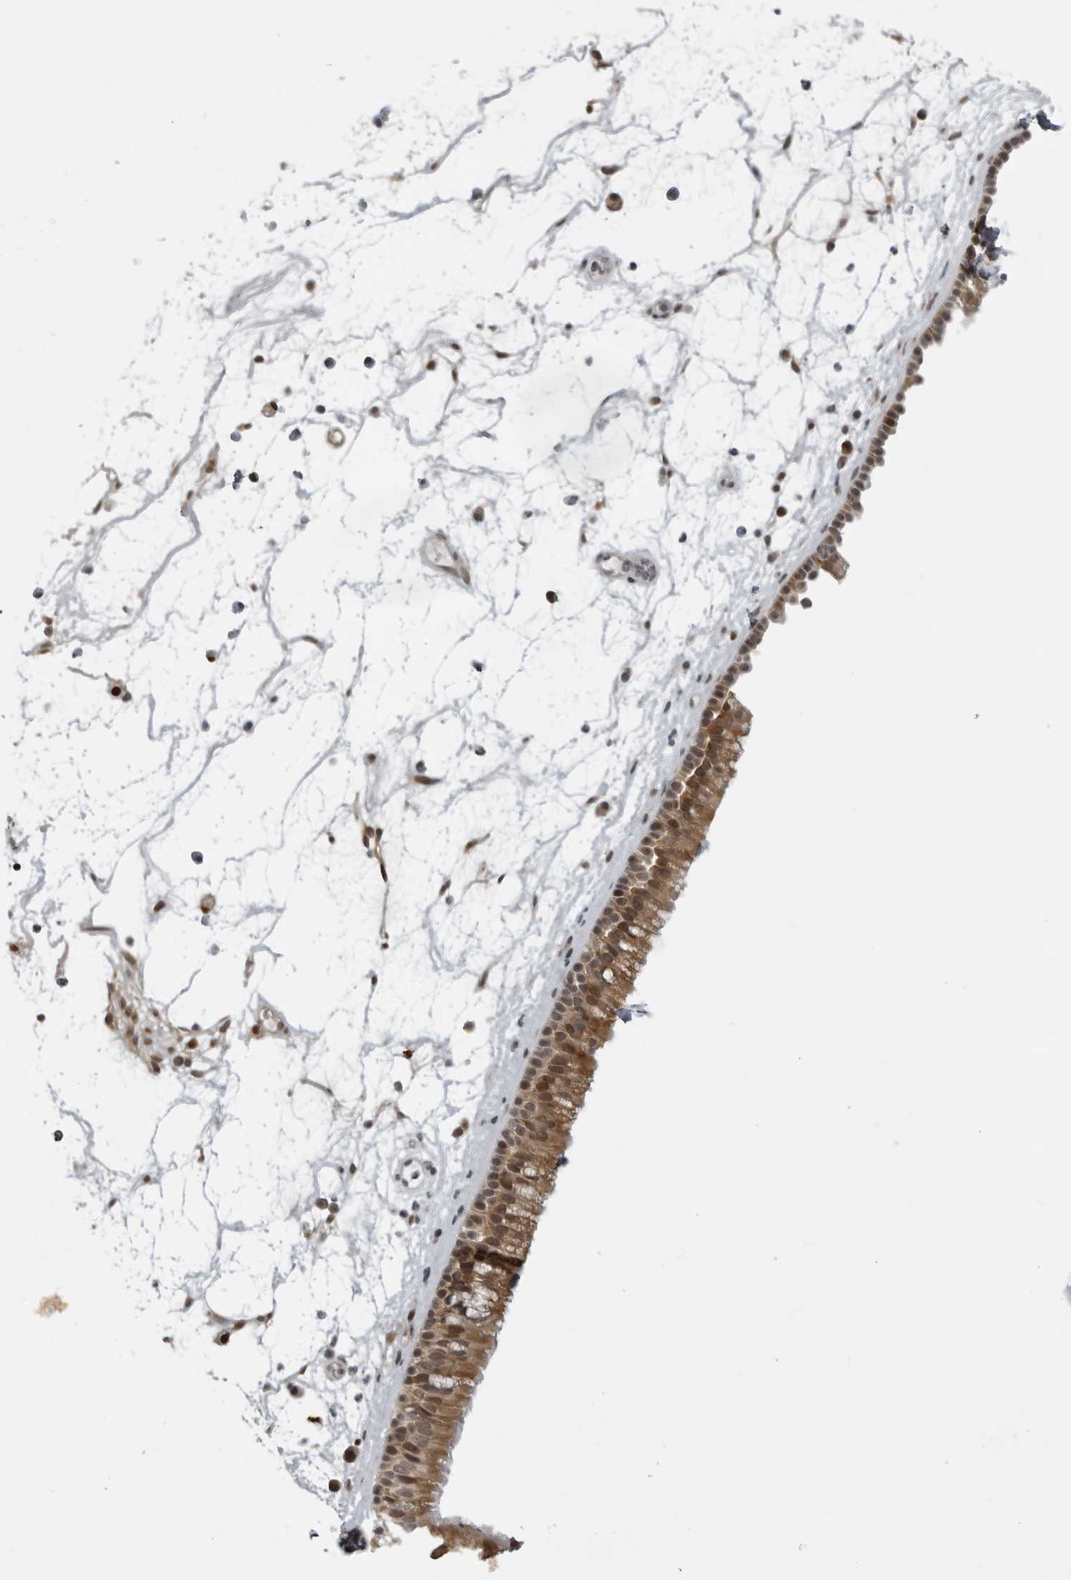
{"staining": {"intensity": "moderate", "quantity": ">75%", "location": "cytoplasmic/membranous,nuclear"}, "tissue": "nasopharynx", "cell_type": "Respiratory epithelial cells", "image_type": "normal", "snomed": [{"axis": "morphology", "description": "Normal tissue, NOS"}, {"axis": "morphology", "description": "Inflammation, NOS"}, {"axis": "morphology", "description": "Malignant melanoma, Metastatic site"}, {"axis": "topography", "description": "Nasopharynx"}], "caption": "Immunohistochemistry (IHC) of benign nasopharynx exhibits medium levels of moderate cytoplasmic/membranous,nuclear staining in about >75% of respiratory epithelial cells. Using DAB (brown) and hematoxylin (blue) stains, captured at high magnification using brightfield microscopy.", "gene": "MAF", "patient": {"sex": "male", "age": 70}}